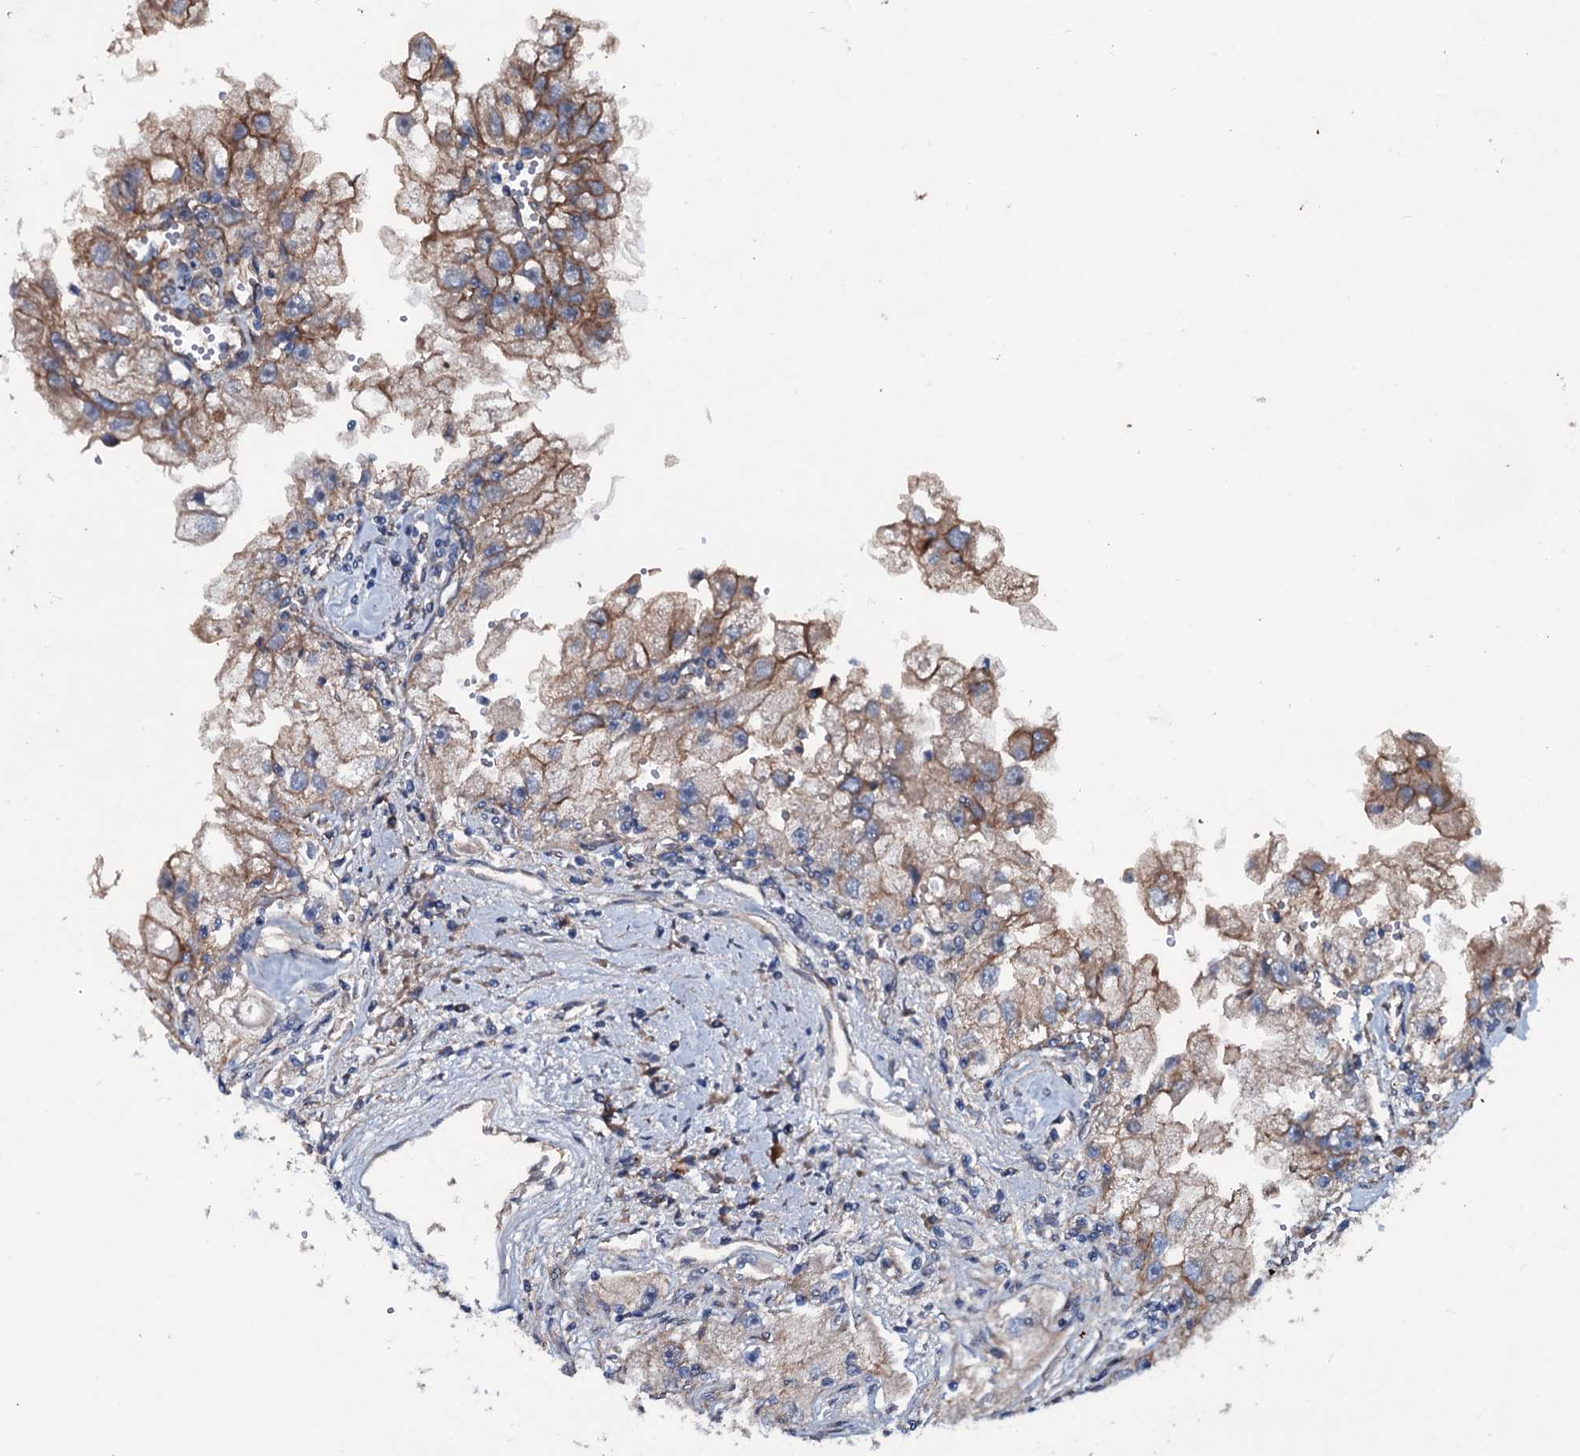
{"staining": {"intensity": "moderate", "quantity": "25%-75%", "location": "cytoplasmic/membranous"}, "tissue": "renal cancer", "cell_type": "Tumor cells", "image_type": "cancer", "snomed": [{"axis": "morphology", "description": "Adenocarcinoma, NOS"}, {"axis": "topography", "description": "Kidney"}], "caption": "Brown immunohistochemical staining in human renal adenocarcinoma shows moderate cytoplasmic/membranous expression in about 25%-75% of tumor cells. The staining was performed using DAB (3,3'-diaminobenzidine), with brown indicating positive protein expression. Nuclei are stained blue with hematoxylin.", "gene": "DMAC2", "patient": {"sex": "male", "age": 63}}